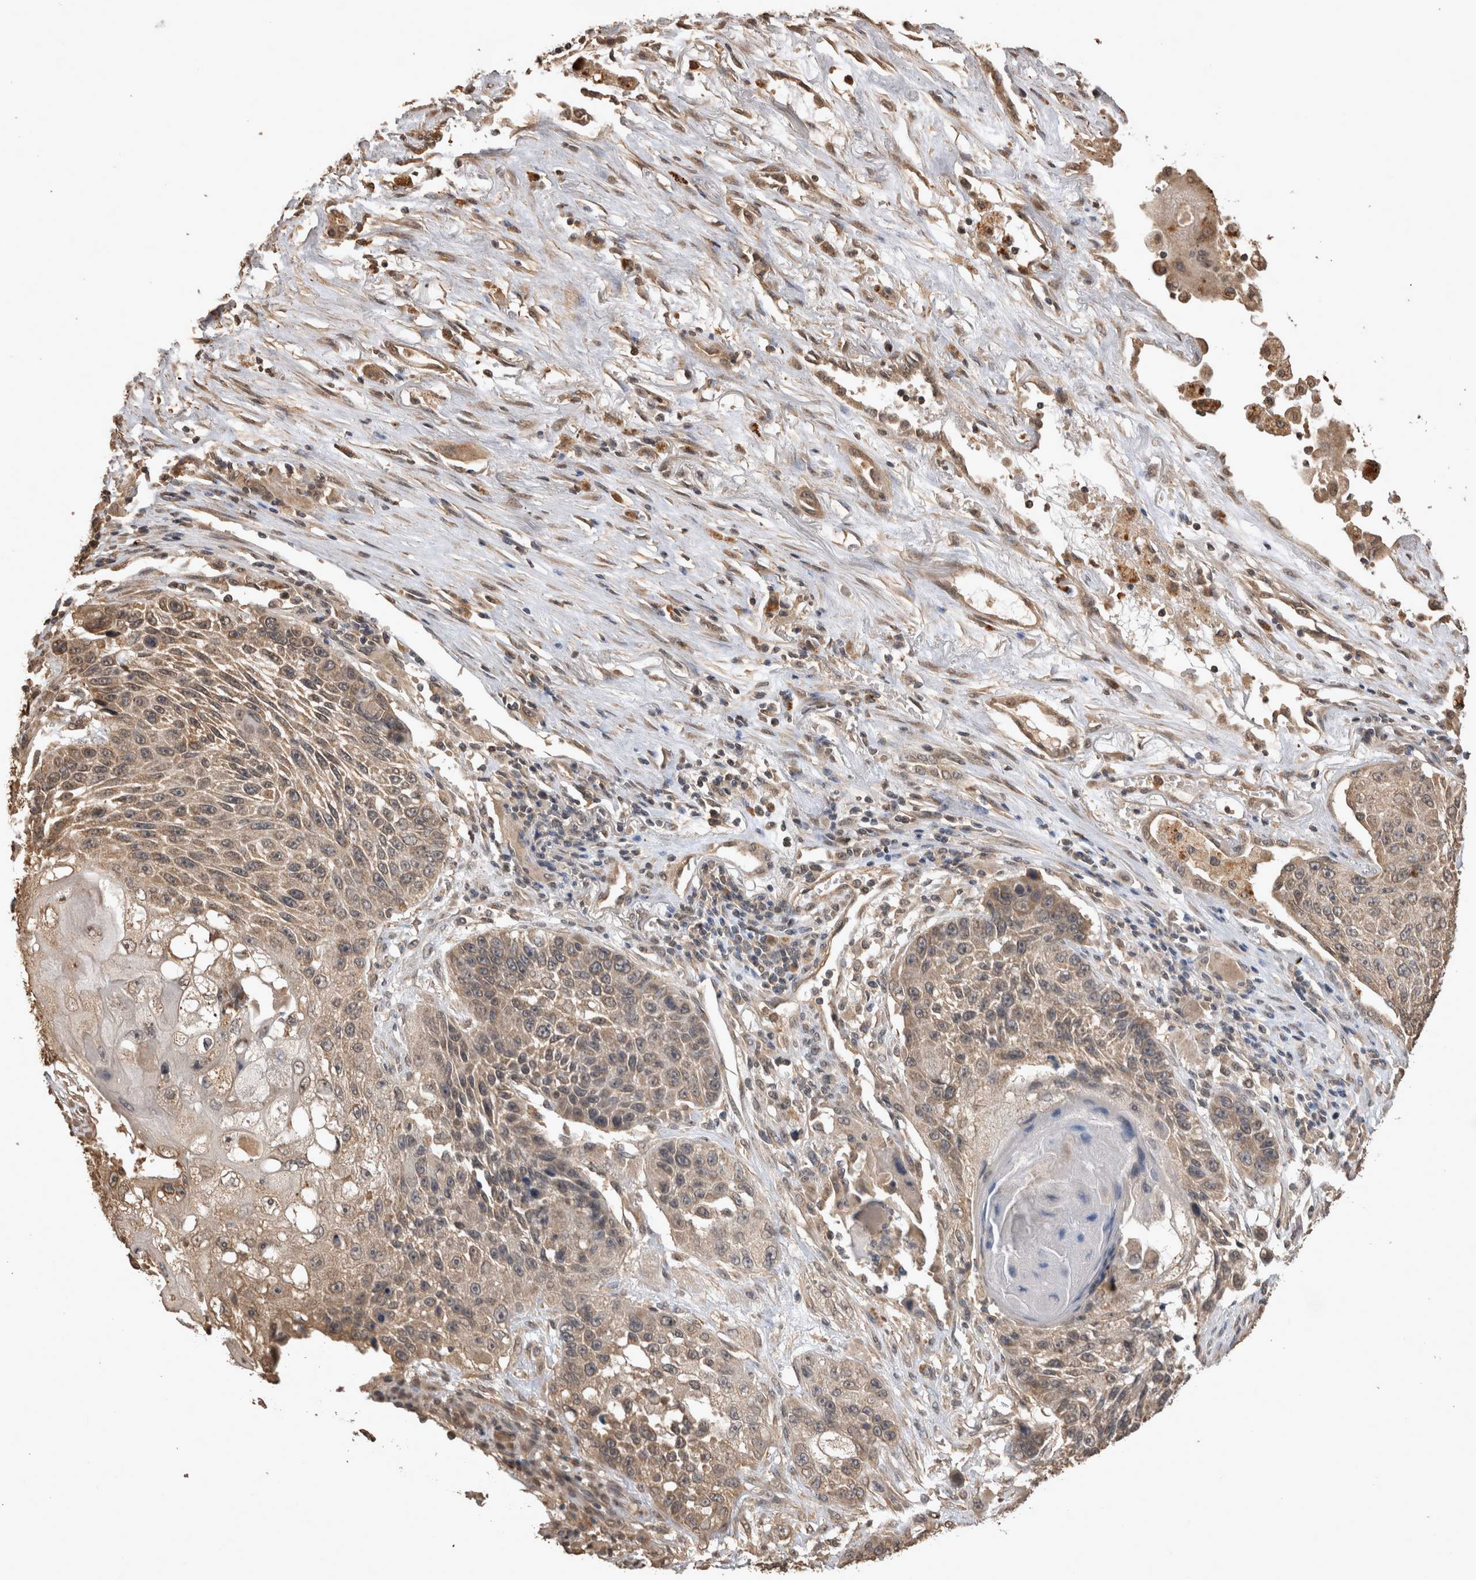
{"staining": {"intensity": "weak", "quantity": ">75%", "location": "cytoplasmic/membranous"}, "tissue": "lung cancer", "cell_type": "Tumor cells", "image_type": "cancer", "snomed": [{"axis": "morphology", "description": "Squamous cell carcinoma, NOS"}, {"axis": "topography", "description": "Lung"}], "caption": "Lung cancer (squamous cell carcinoma) stained for a protein displays weak cytoplasmic/membranous positivity in tumor cells. (Stains: DAB (3,3'-diaminobenzidine) in brown, nuclei in blue, Microscopy: brightfield microscopy at high magnification).", "gene": "SOCS5", "patient": {"sex": "male", "age": 61}}